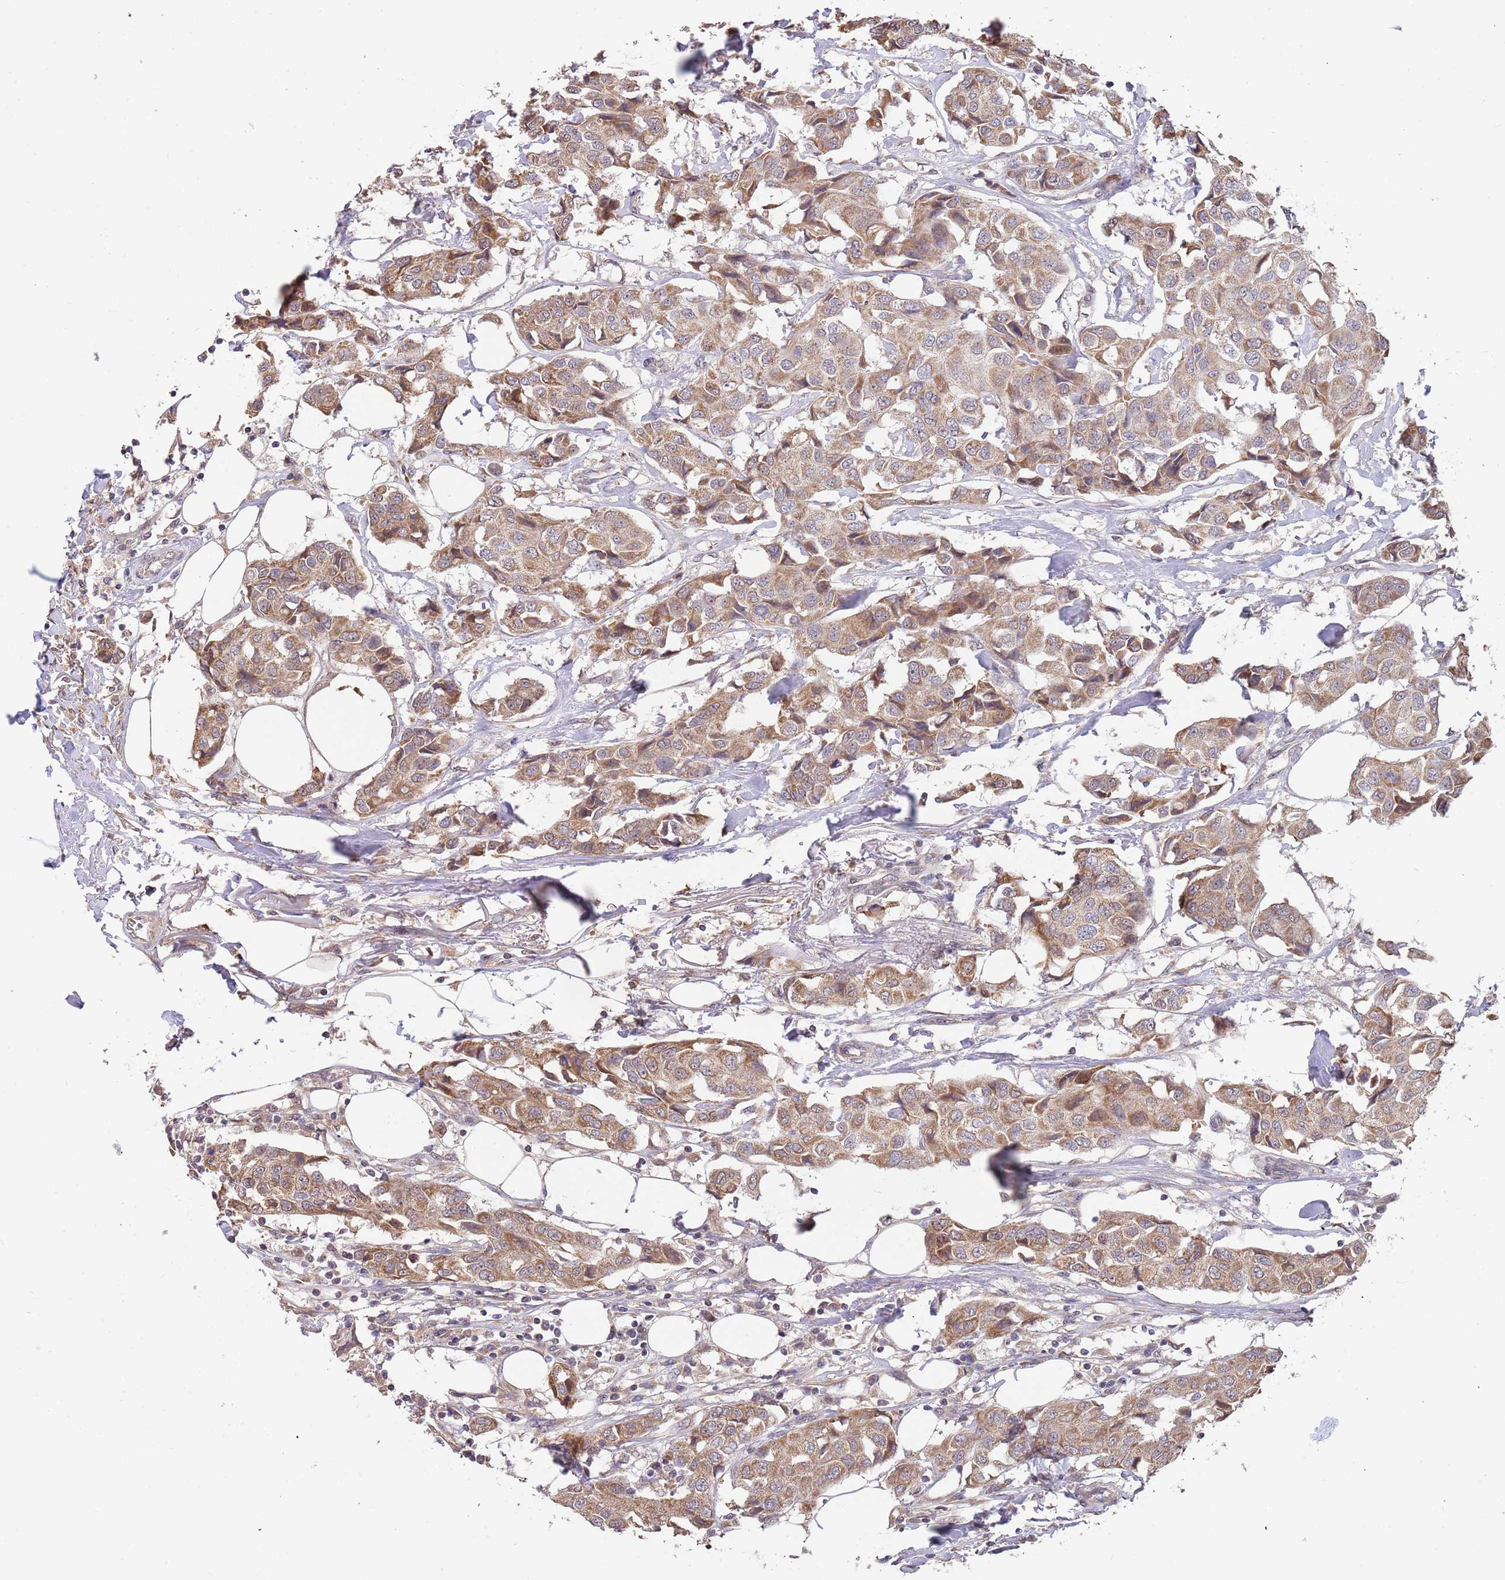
{"staining": {"intensity": "moderate", "quantity": ">75%", "location": "cytoplasmic/membranous"}, "tissue": "breast cancer", "cell_type": "Tumor cells", "image_type": "cancer", "snomed": [{"axis": "morphology", "description": "Duct carcinoma"}, {"axis": "topography", "description": "Breast"}], "caption": "Breast cancer (intraductal carcinoma) tissue exhibits moderate cytoplasmic/membranous staining in approximately >75% of tumor cells, visualized by immunohistochemistry.", "gene": "TMEM64", "patient": {"sex": "female", "age": 80}}